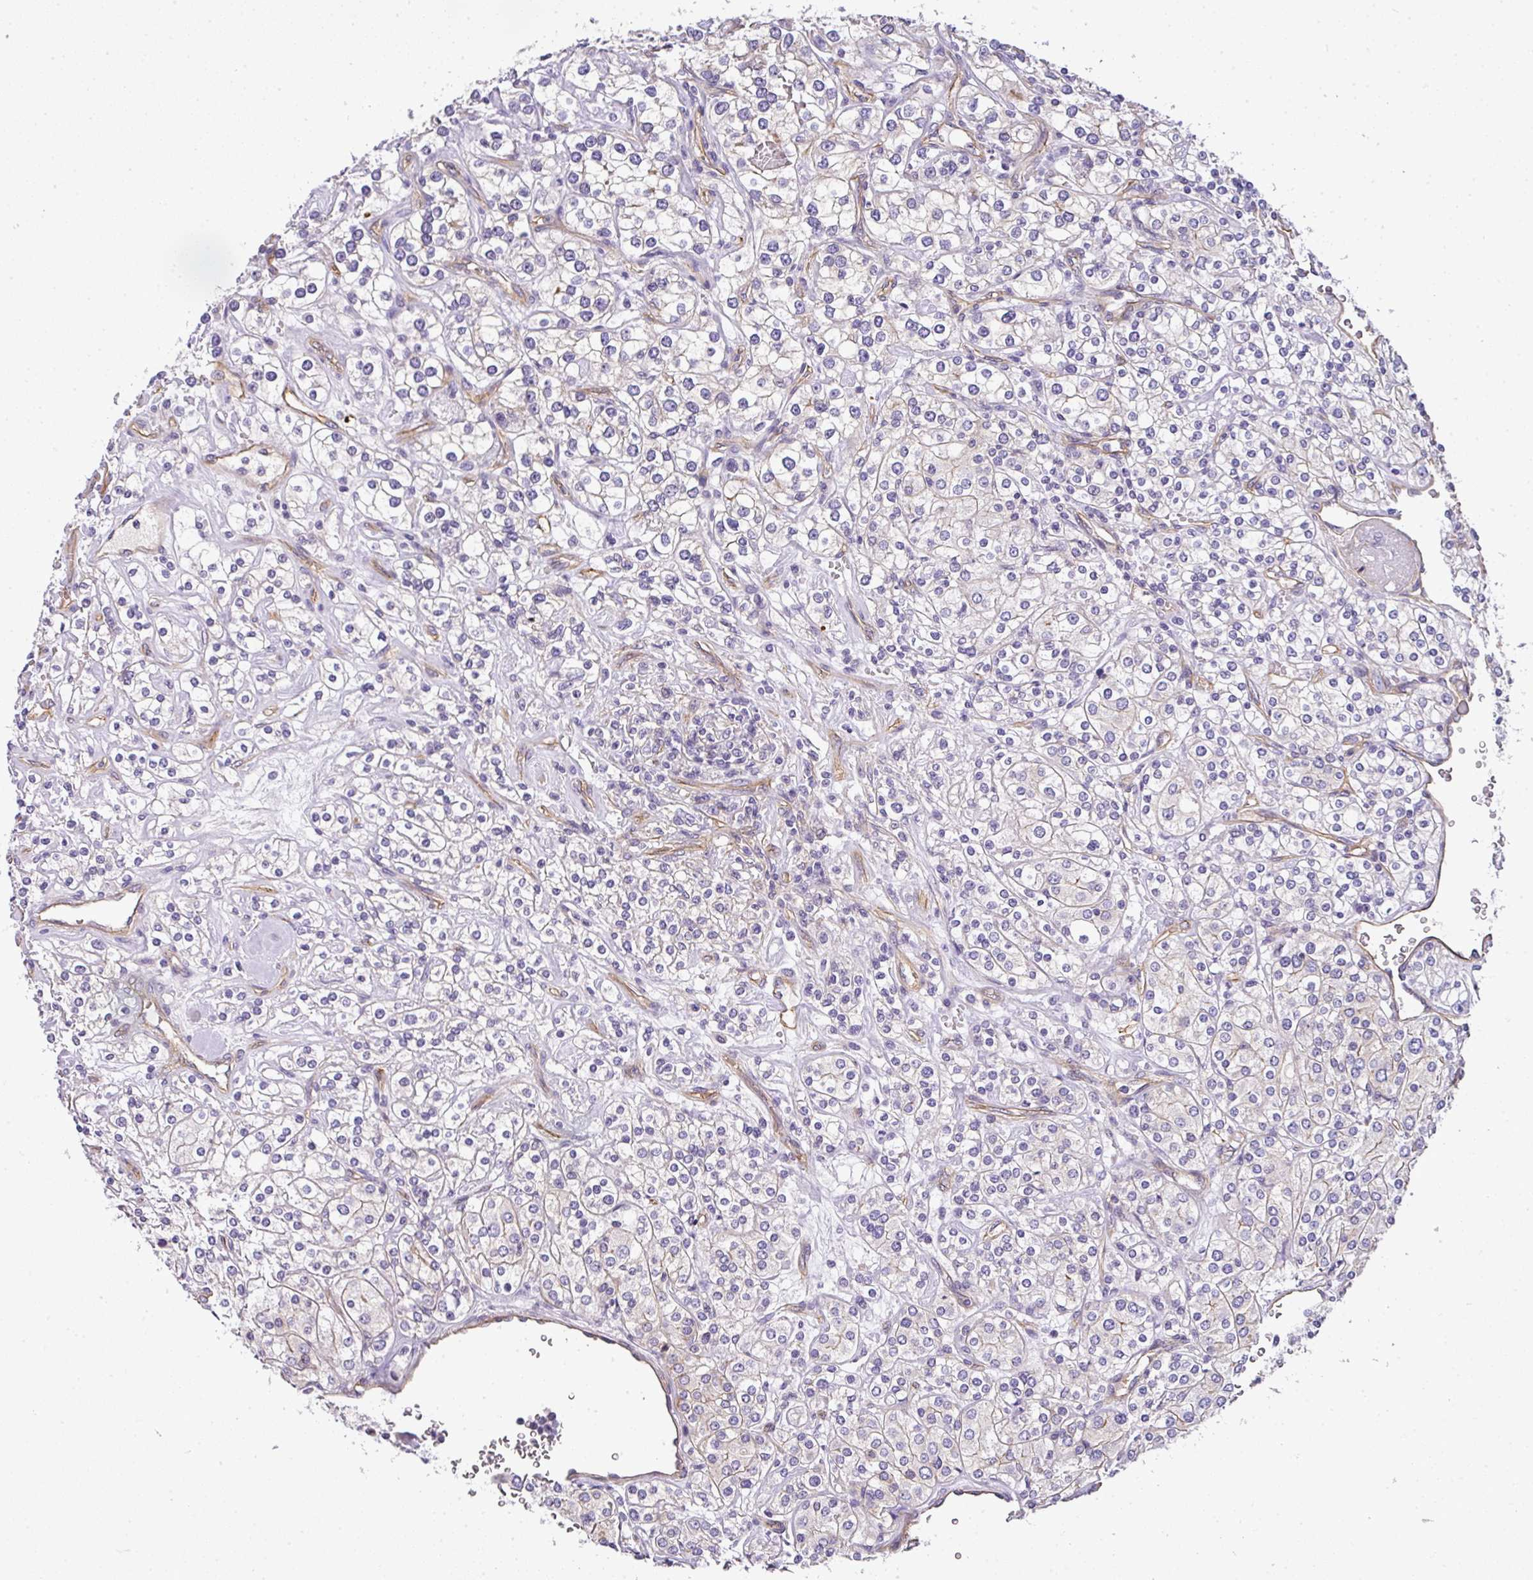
{"staining": {"intensity": "negative", "quantity": "none", "location": "none"}, "tissue": "renal cancer", "cell_type": "Tumor cells", "image_type": "cancer", "snomed": [{"axis": "morphology", "description": "Adenocarcinoma, NOS"}, {"axis": "topography", "description": "Kidney"}], "caption": "An image of human renal cancer (adenocarcinoma) is negative for staining in tumor cells.", "gene": "OR11H4", "patient": {"sex": "male", "age": 77}}